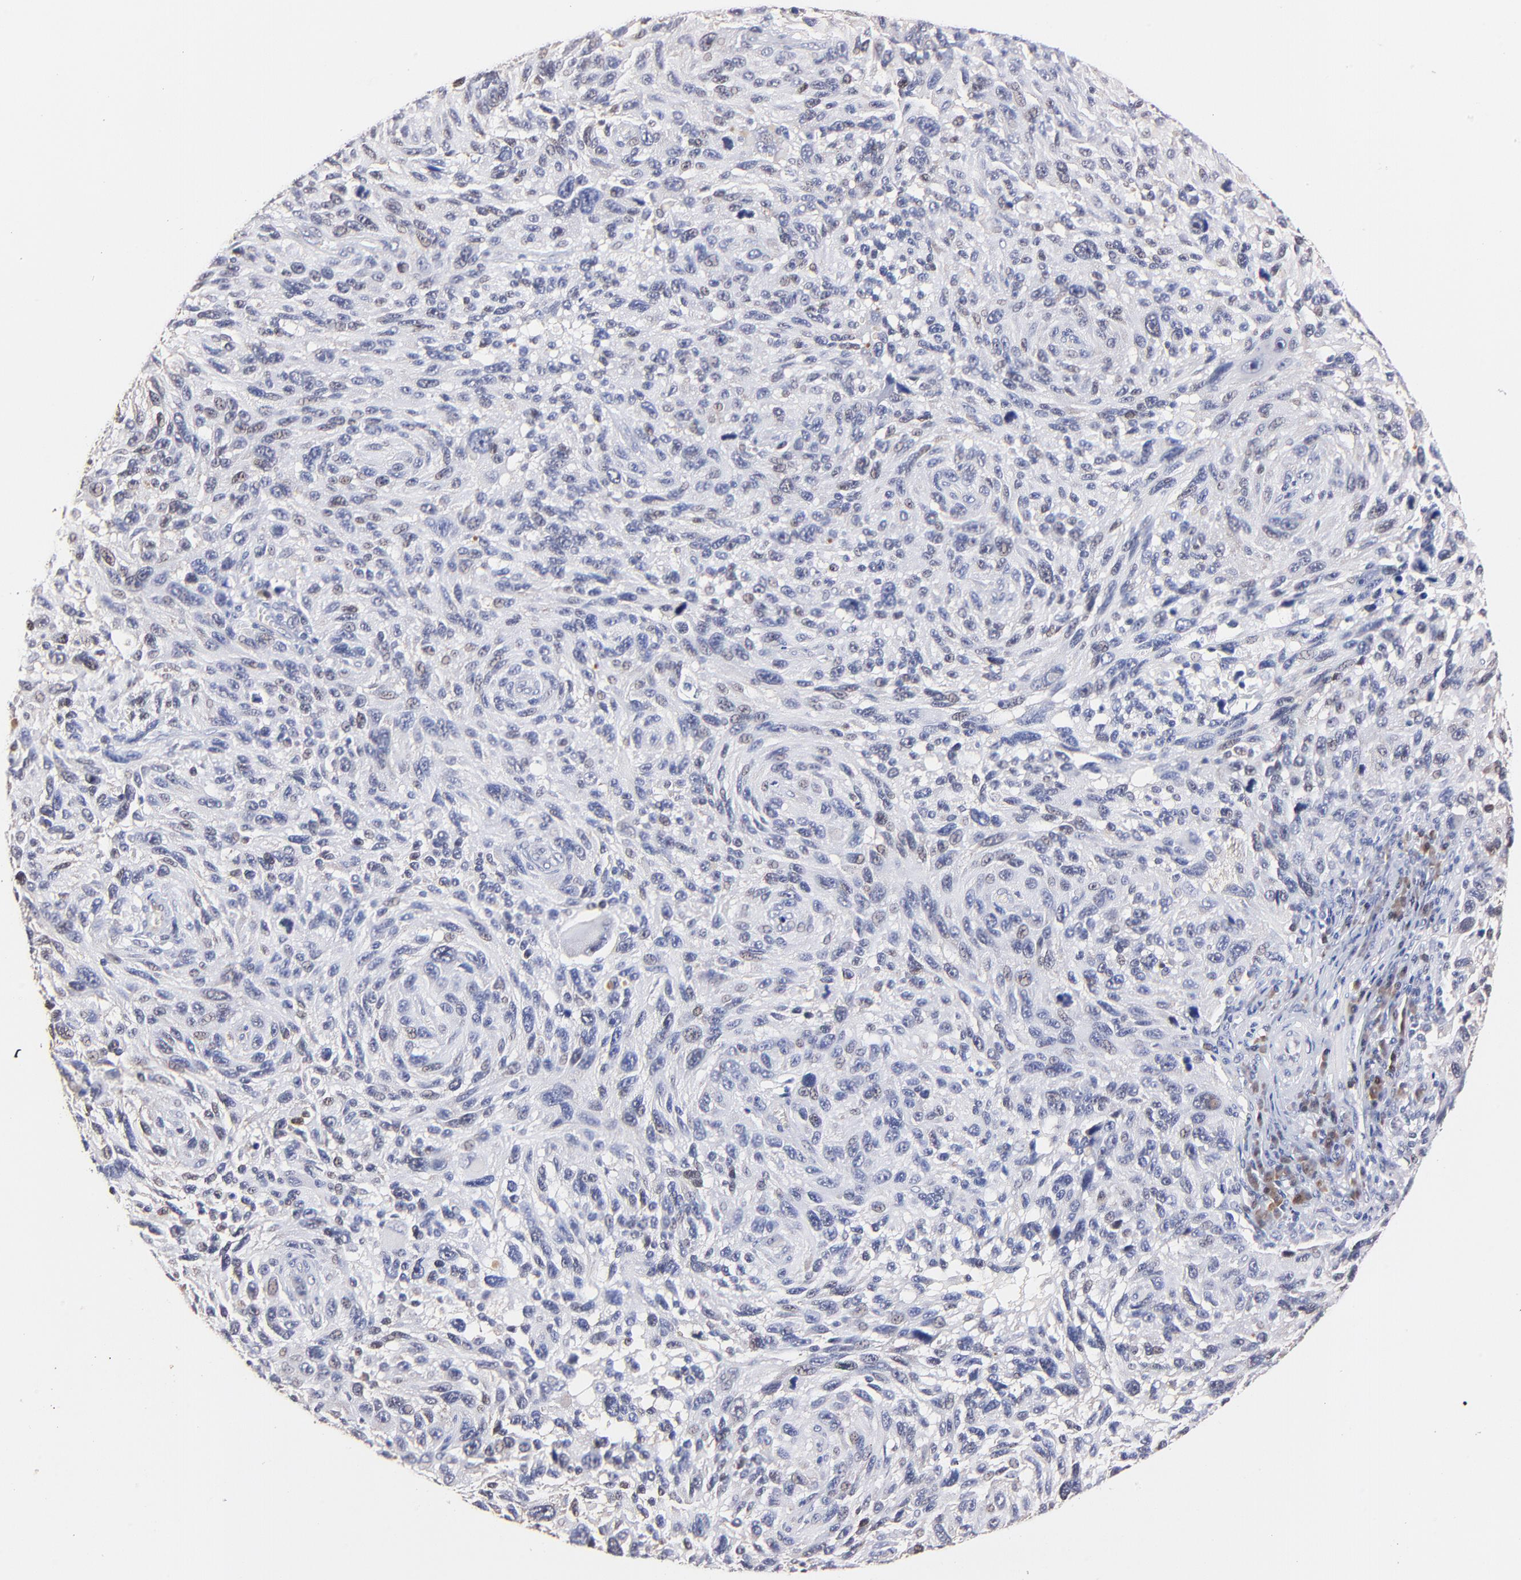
{"staining": {"intensity": "weak", "quantity": "<25%", "location": "nuclear"}, "tissue": "melanoma", "cell_type": "Tumor cells", "image_type": "cancer", "snomed": [{"axis": "morphology", "description": "Malignant melanoma, NOS"}, {"axis": "topography", "description": "Skin"}], "caption": "Malignant melanoma stained for a protein using immunohistochemistry (IHC) displays no staining tumor cells.", "gene": "ZNF155", "patient": {"sex": "male", "age": 53}}